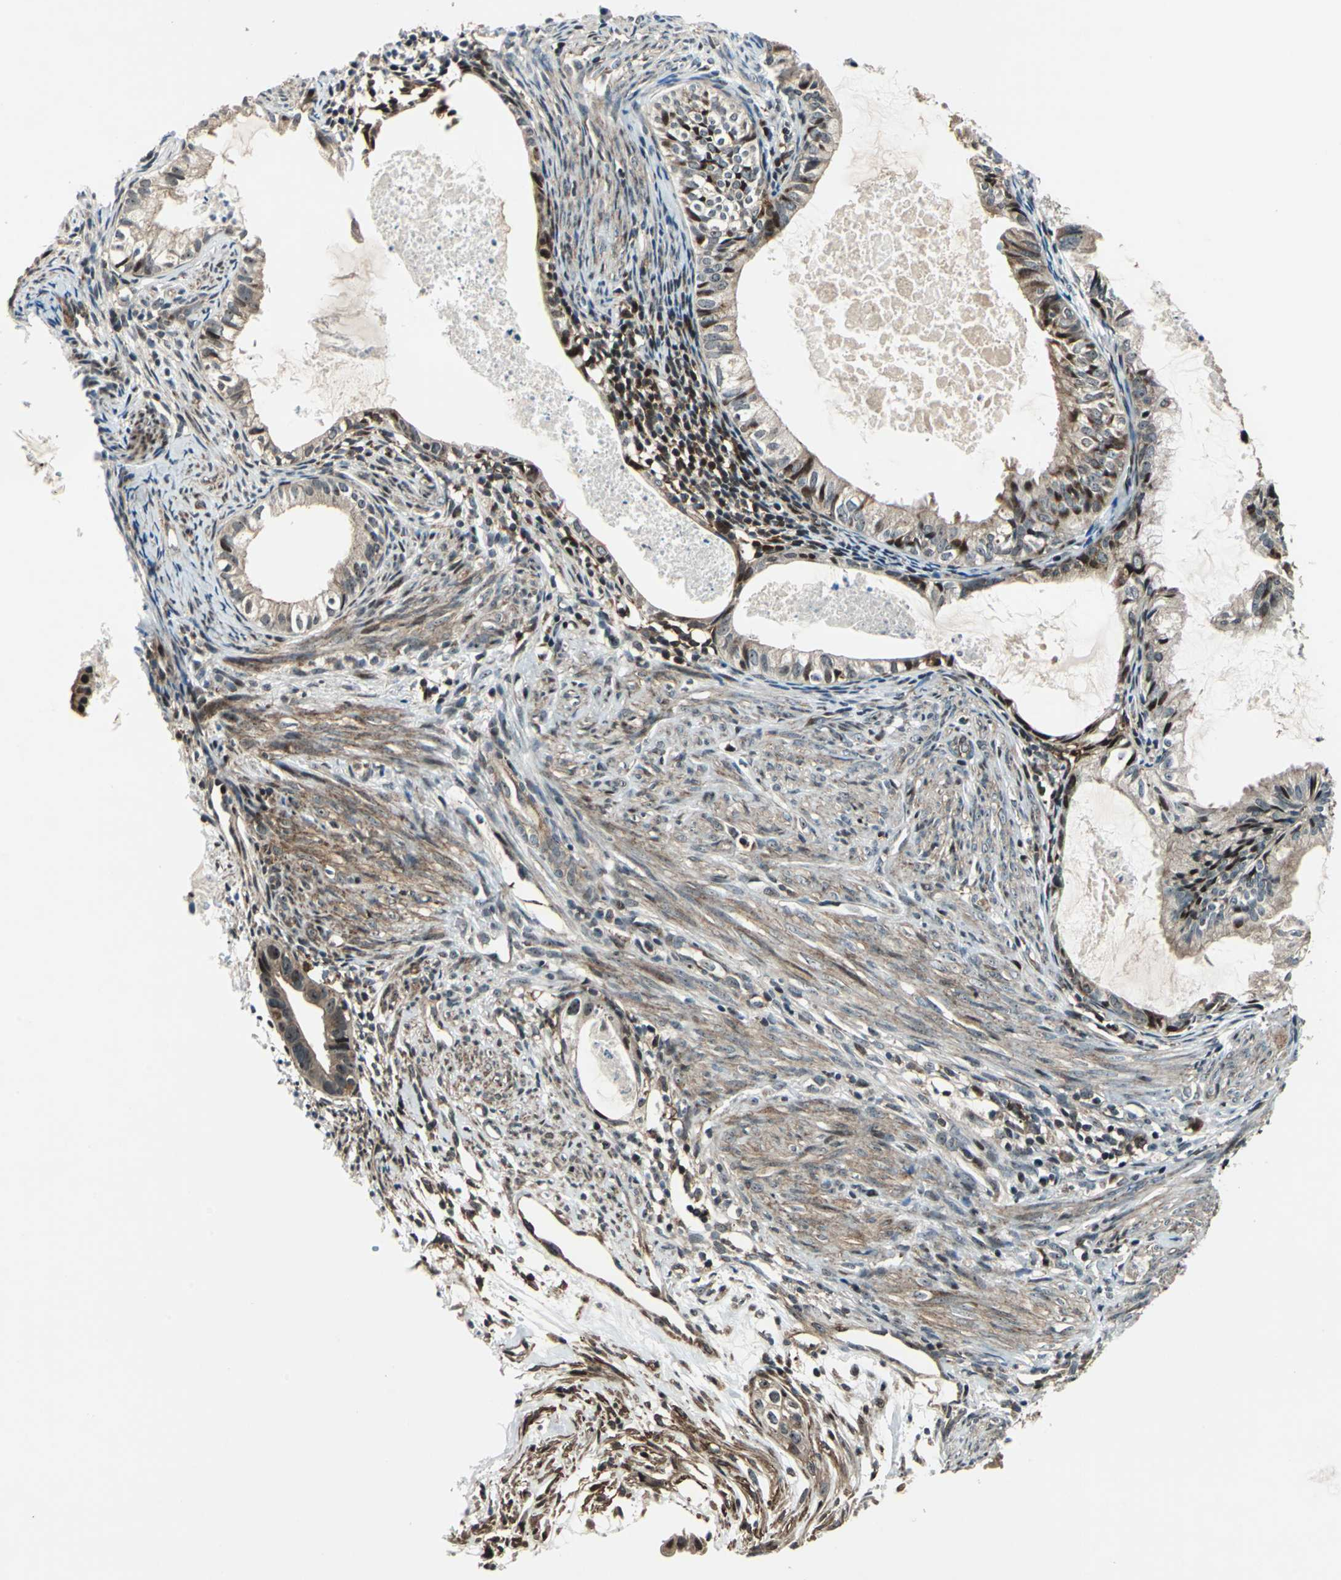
{"staining": {"intensity": "moderate", "quantity": "25%-75%", "location": "cytoplasmic/membranous,nuclear"}, "tissue": "cervical cancer", "cell_type": "Tumor cells", "image_type": "cancer", "snomed": [{"axis": "morphology", "description": "Normal tissue, NOS"}, {"axis": "morphology", "description": "Adenocarcinoma, NOS"}, {"axis": "topography", "description": "Cervix"}, {"axis": "topography", "description": "Endometrium"}], "caption": "Approximately 25%-75% of tumor cells in human cervical adenocarcinoma show moderate cytoplasmic/membranous and nuclear protein expression as visualized by brown immunohistochemical staining.", "gene": "AATF", "patient": {"sex": "female", "age": 86}}